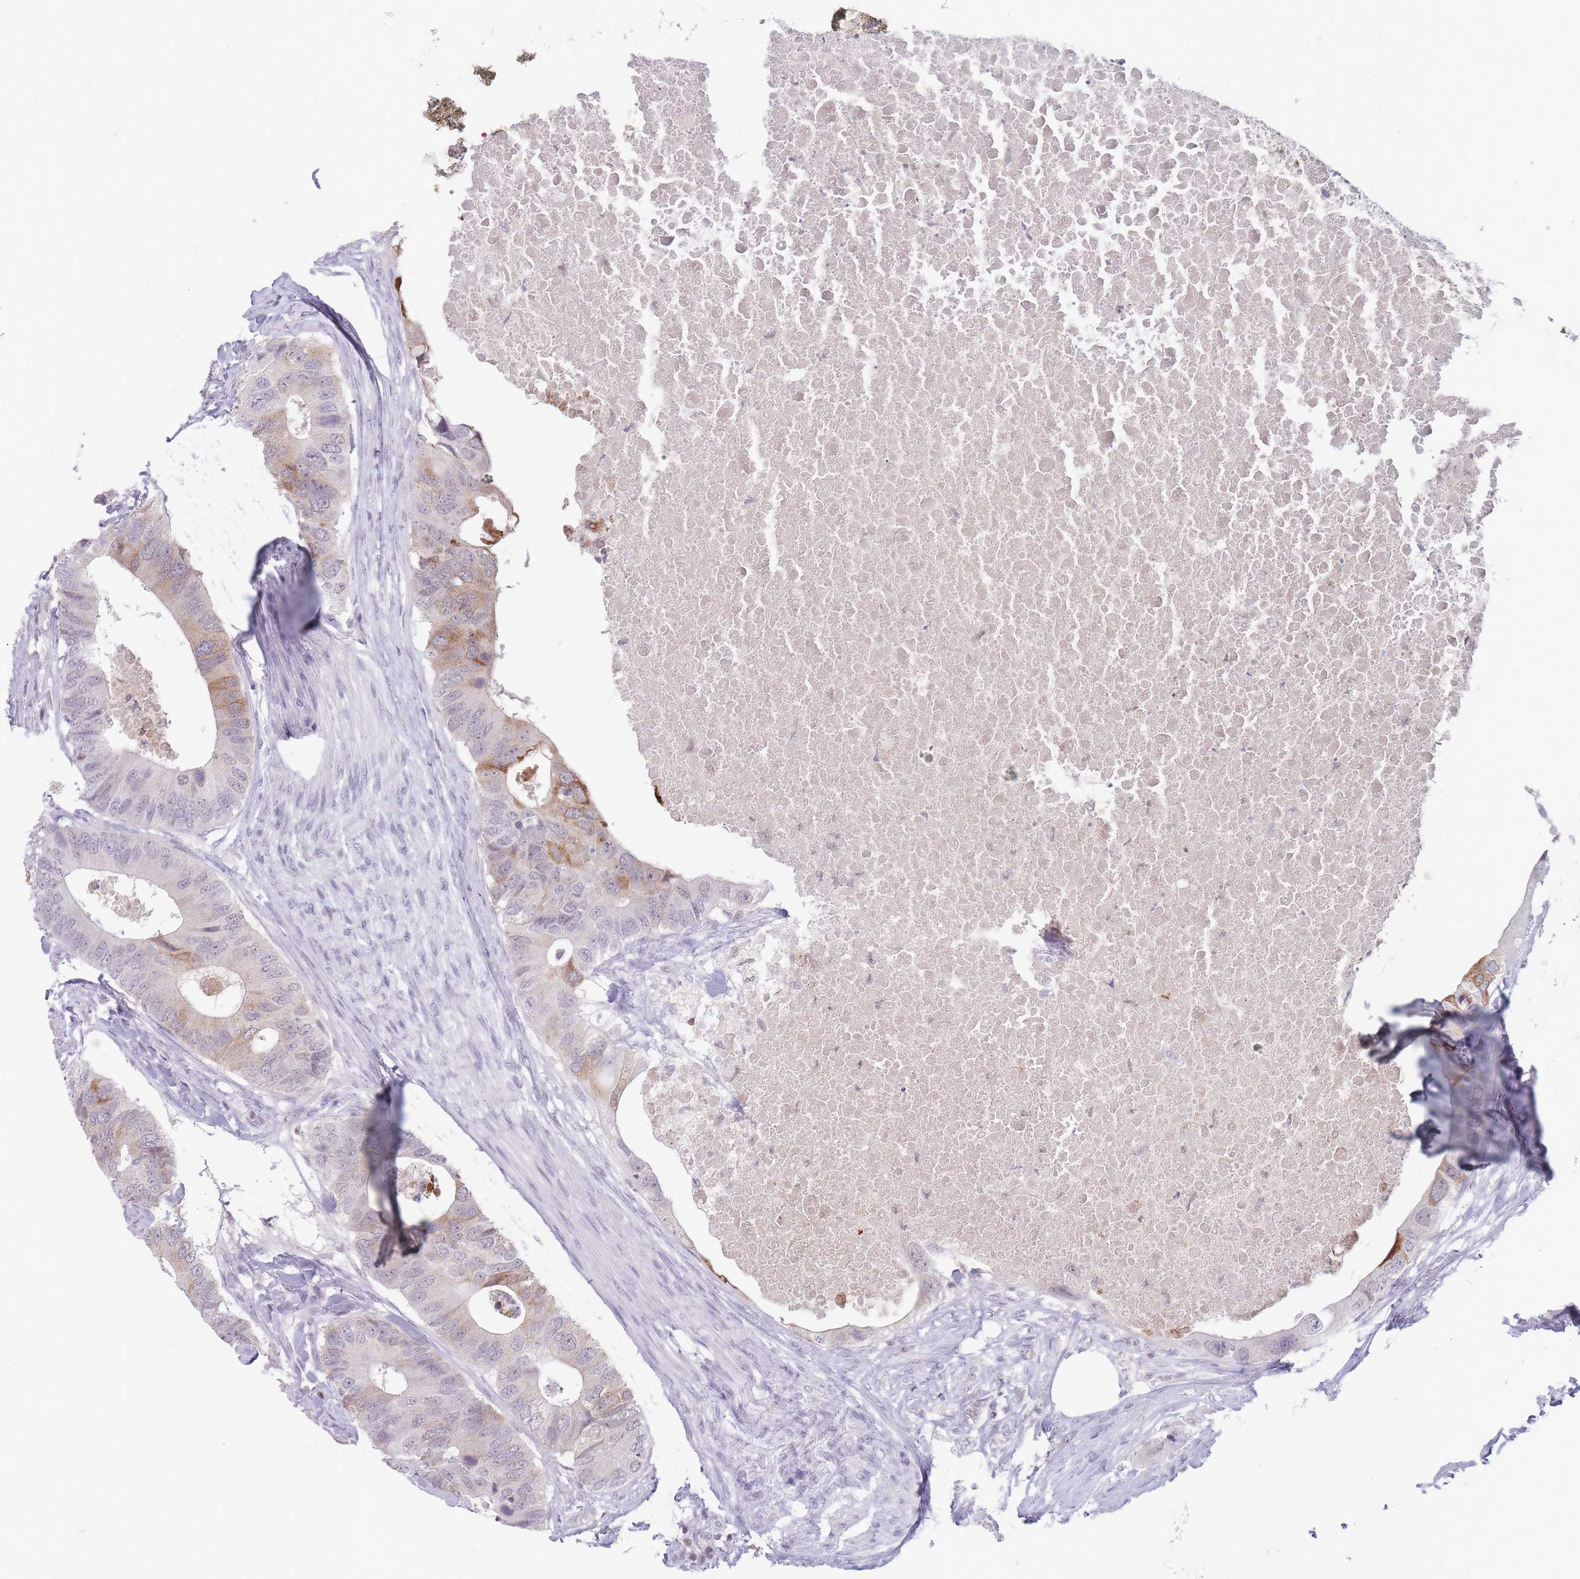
{"staining": {"intensity": "moderate", "quantity": "<25%", "location": "cytoplasmic/membranous"}, "tissue": "colorectal cancer", "cell_type": "Tumor cells", "image_type": "cancer", "snomed": [{"axis": "morphology", "description": "Adenocarcinoma, NOS"}, {"axis": "topography", "description": "Colon"}], "caption": "IHC image of colorectal adenocarcinoma stained for a protein (brown), which displays low levels of moderate cytoplasmic/membranous positivity in approximately <25% of tumor cells.", "gene": "ARID3B", "patient": {"sex": "male", "age": 71}}